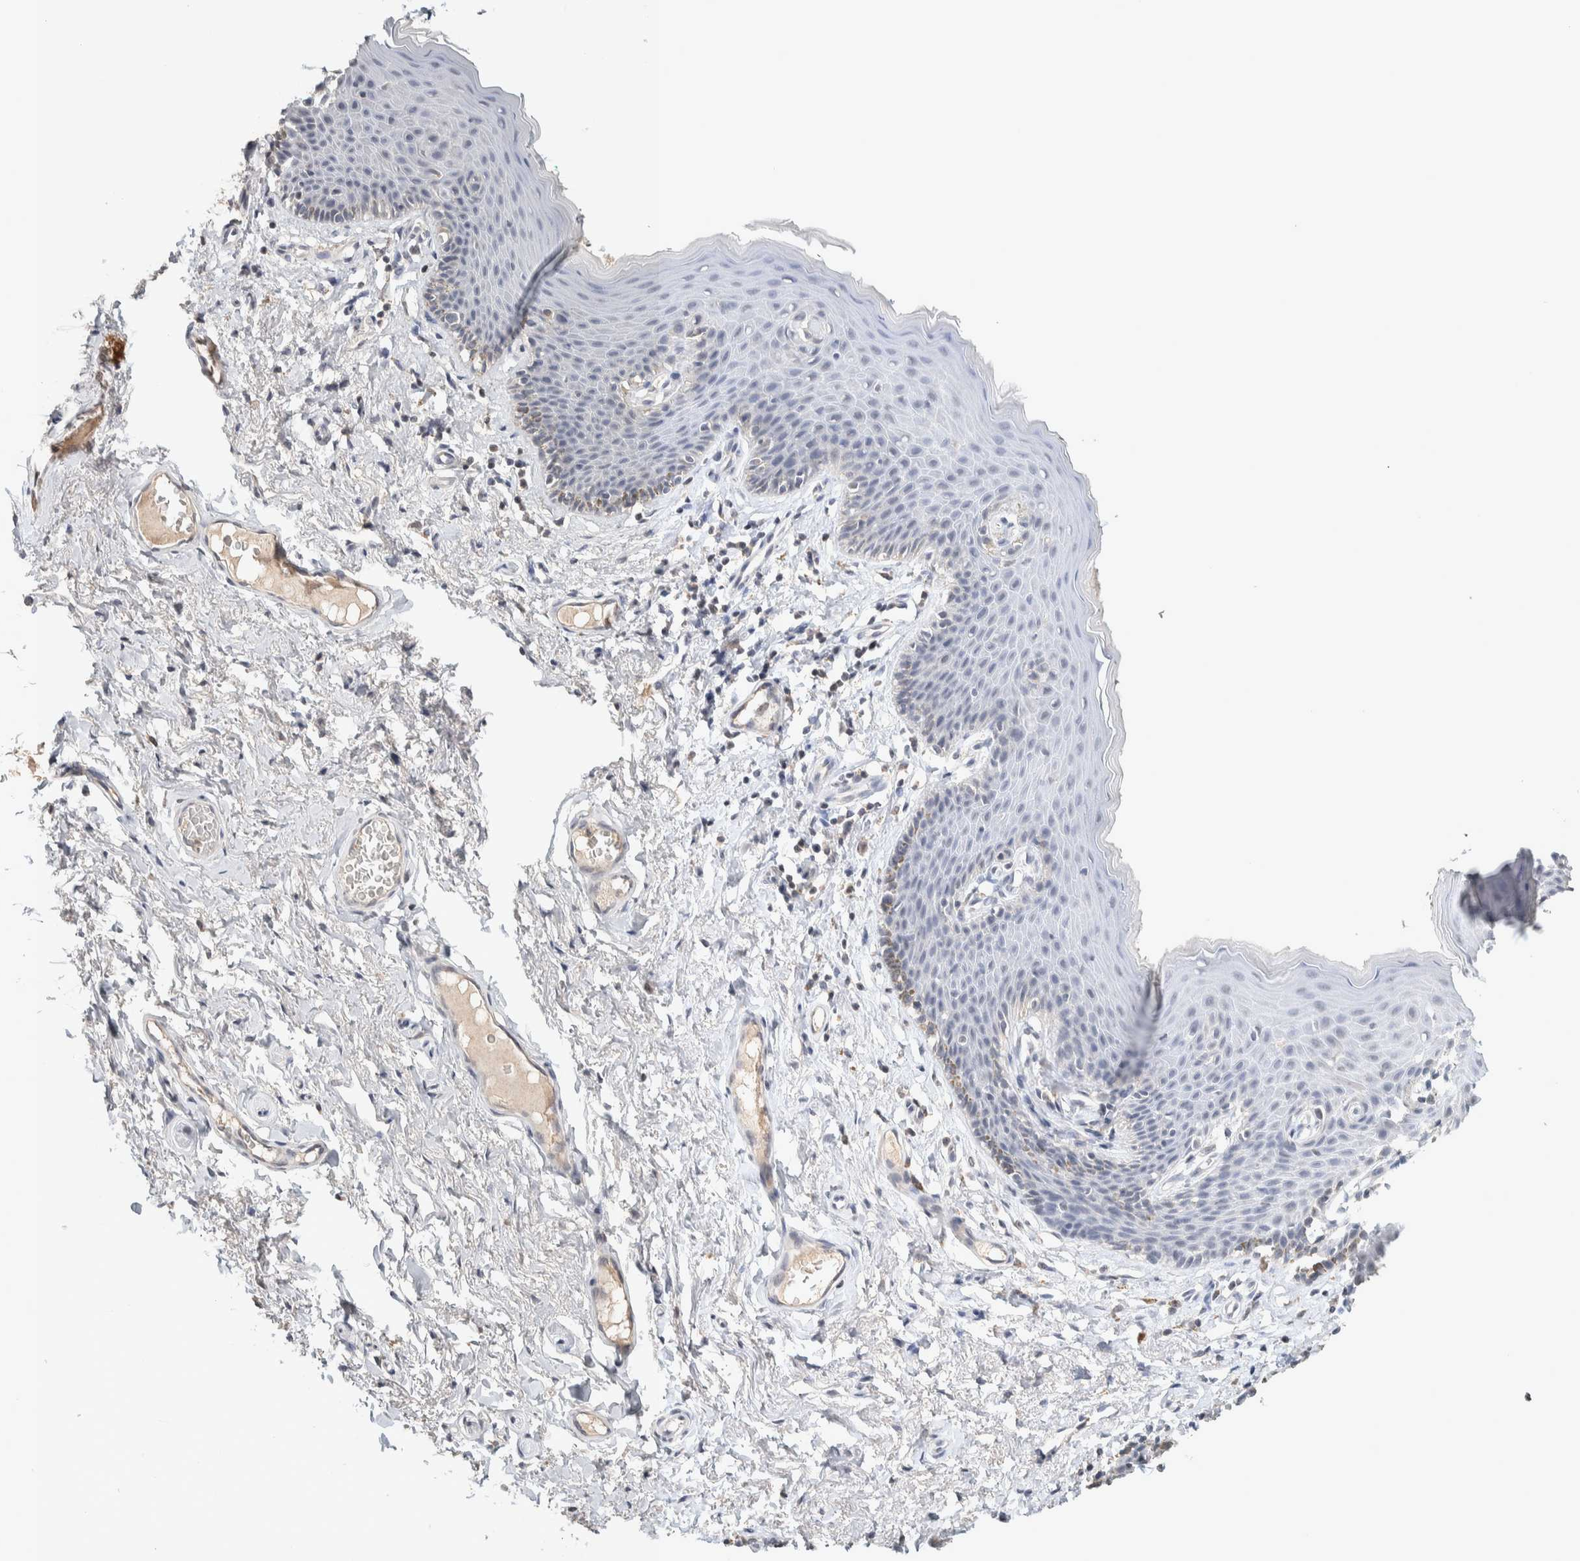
{"staining": {"intensity": "negative", "quantity": "none", "location": "none"}, "tissue": "skin", "cell_type": "Epidermal cells", "image_type": "normal", "snomed": [{"axis": "morphology", "description": "Normal tissue, NOS"}, {"axis": "topography", "description": "Vulva"}], "caption": "High power microscopy photomicrograph of an IHC micrograph of unremarkable skin, revealing no significant positivity in epidermal cells. The staining is performed using DAB (3,3'-diaminobenzidine) brown chromogen with nuclei counter-stained in using hematoxylin.", "gene": "CRAT", "patient": {"sex": "female", "age": 66}}